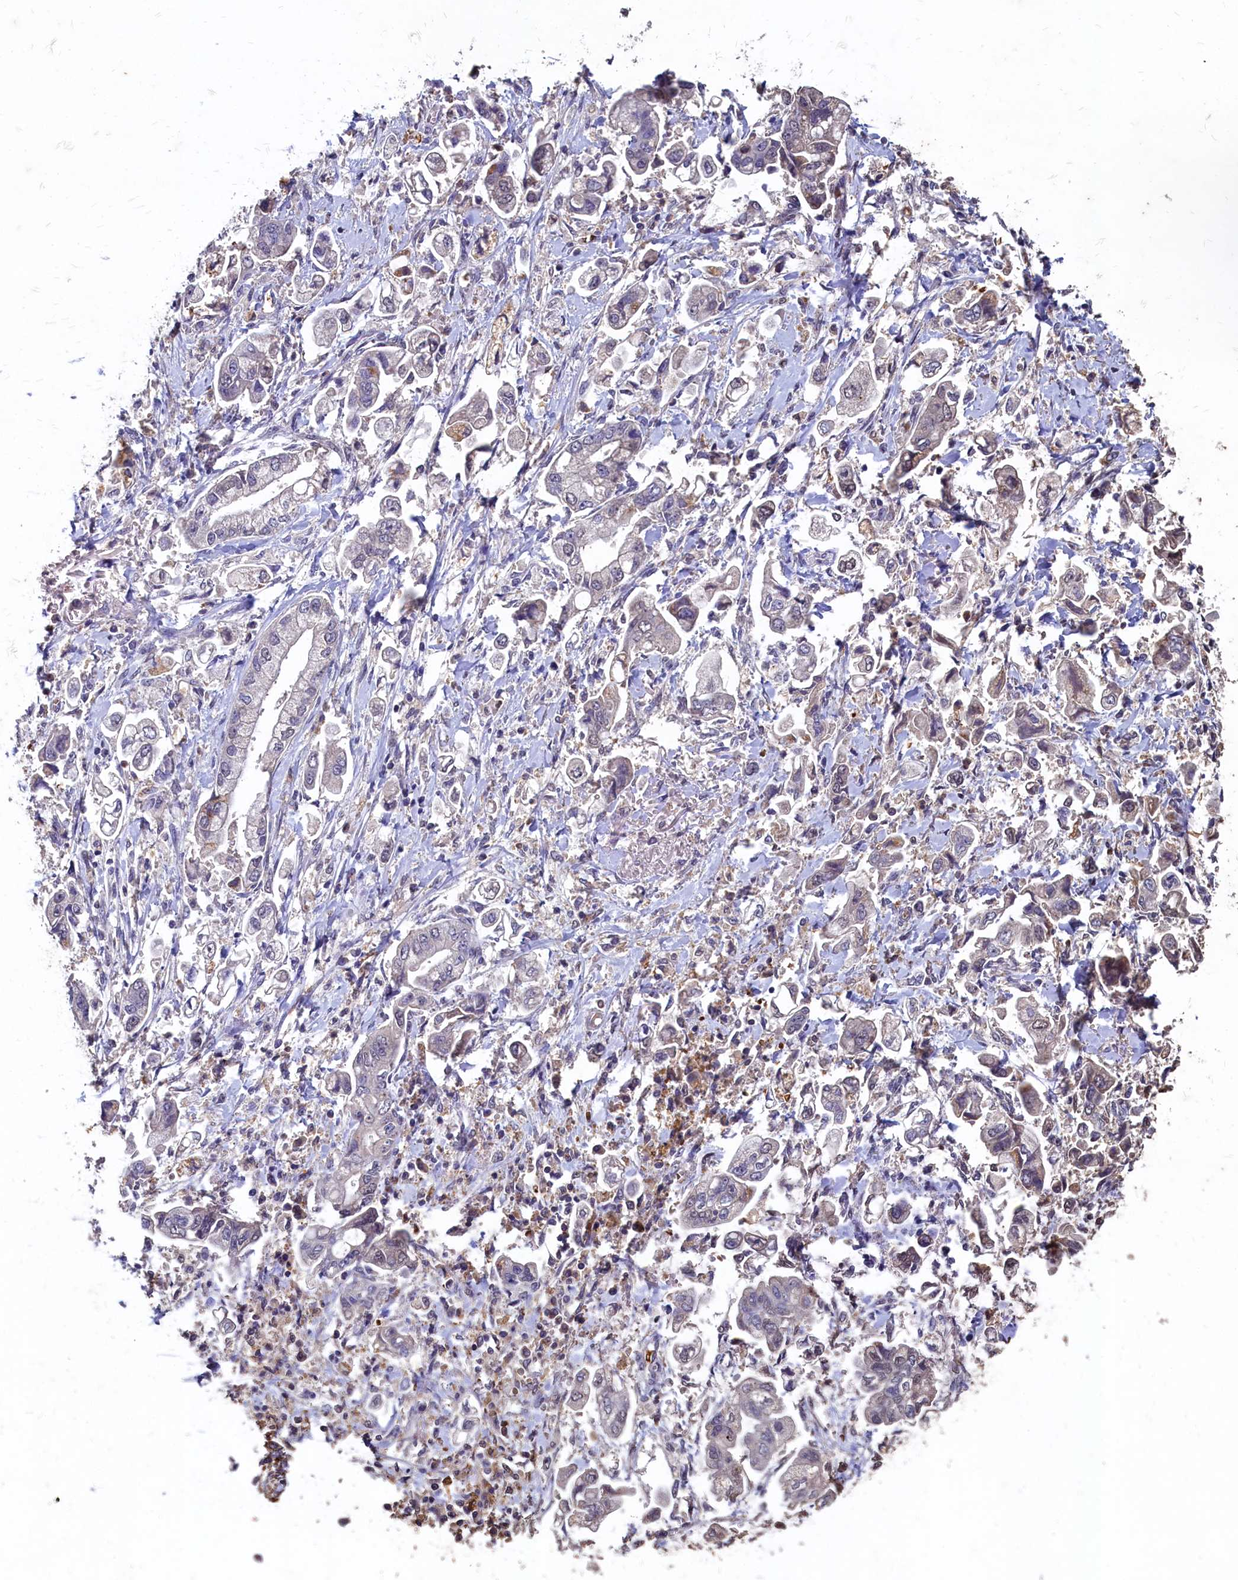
{"staining": {"intensity": "negative", "quantity": "none", "location": "none"}, "tissue": "stomach cancer", "cell_type": "Tumor cells", "image_type": "cancer", "snomed": [{"axis": "morphology", "description": "Adenocarcinoma, NOS"}, {"axis": "topography", "description": "Stomach"}], "caption": "Human adenocarcinoma (stomach) stained for a protein using IHC reveals no staining in tumor cells.", "gene": "CSTPP1", "patient": {"sex": "male", "age": 62}}